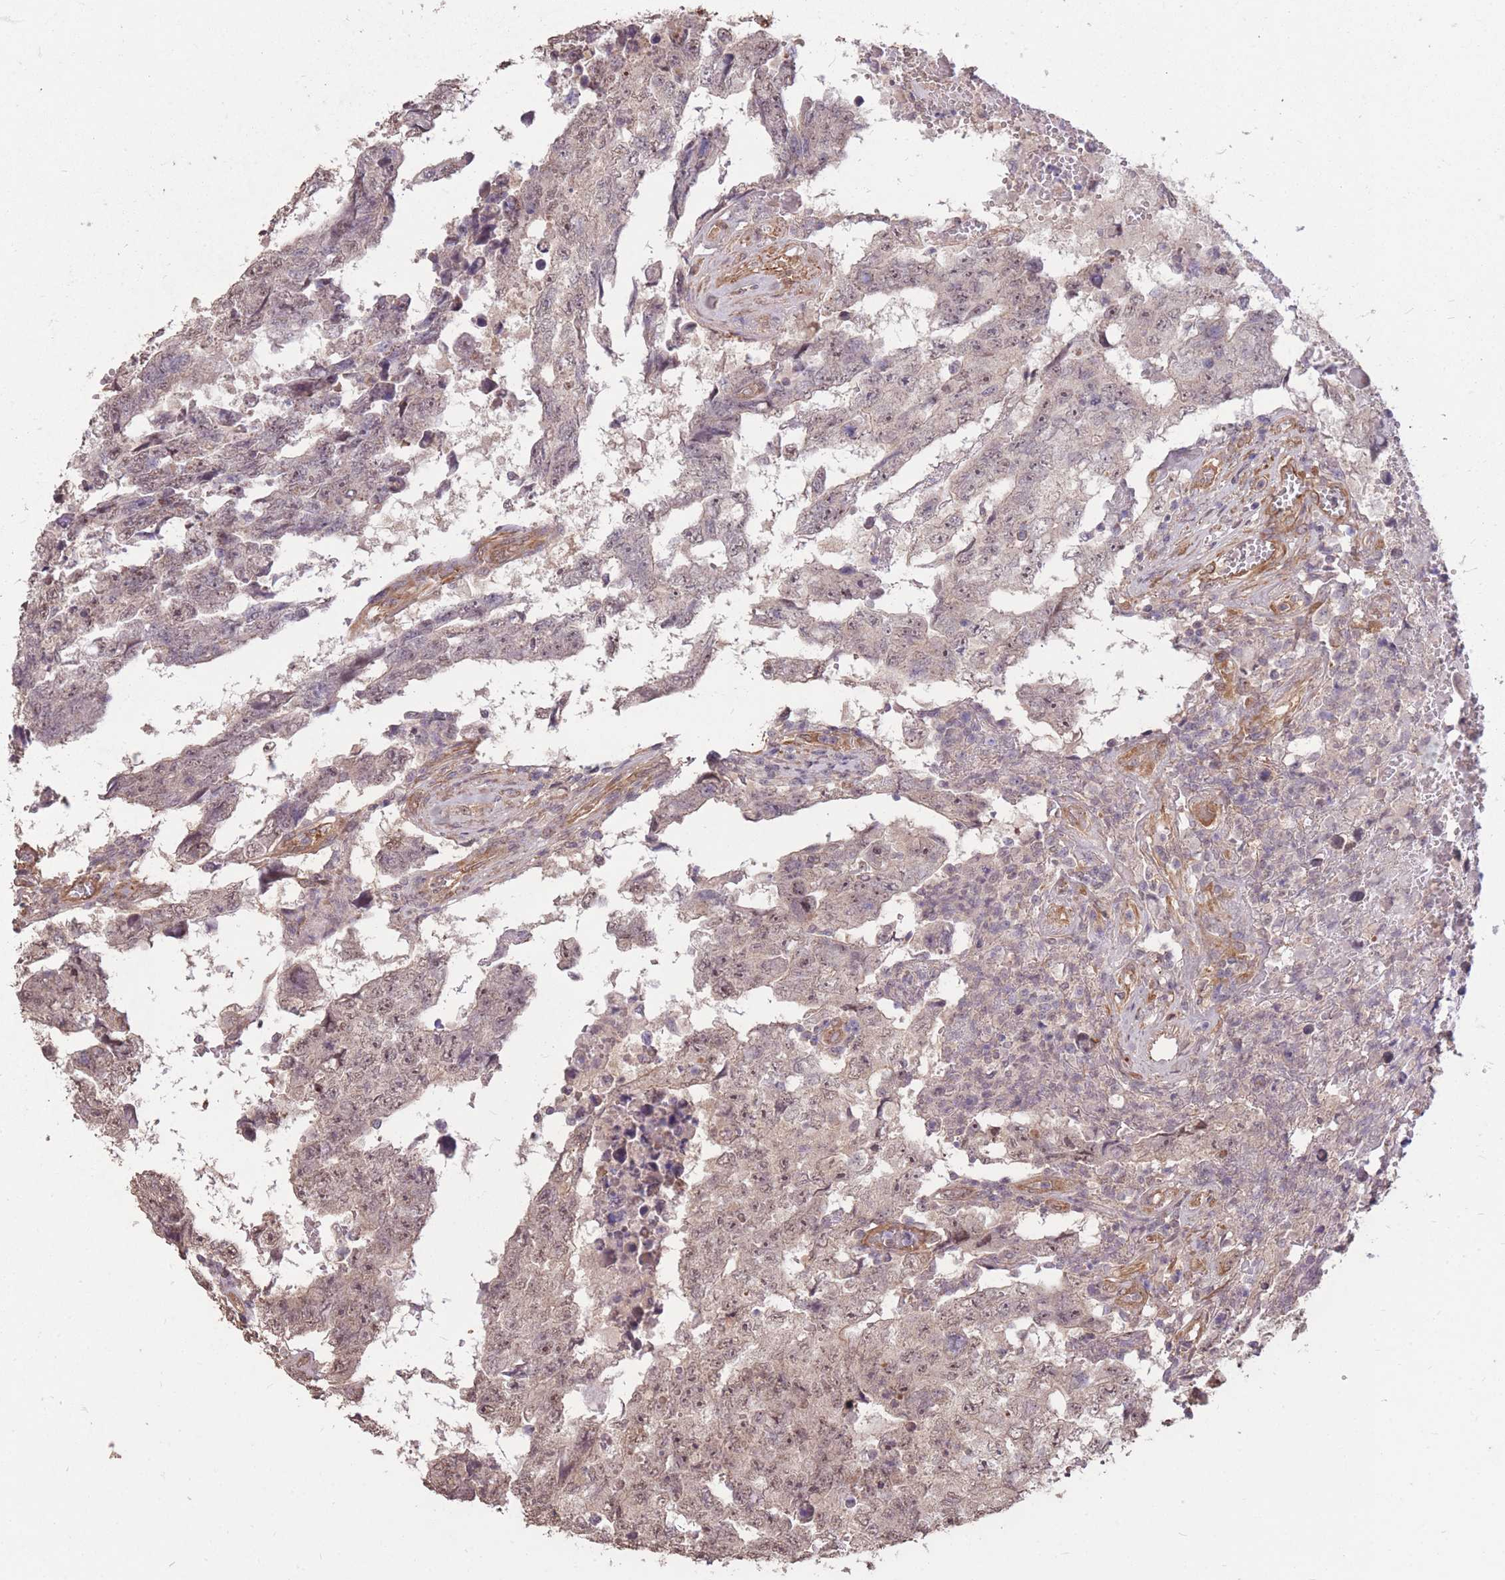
{"staining": {"intensity": "weak", "quantity": ">75%", "location": "nuclear"}, "tissue": "testis cancer", "cell_type": "Tumor cells", "image_type": "cancer", "snomed": [{"axis": "morphology", "description": "Carcinoma, Embryonal, NOS"}, {"axis": "topography", "description": "Testis"}], "caption": "About >75% of tumor cells in human testis embryonal carcinoma display weak nuclear protein expression as visualized by brown immunohistochemical staining.", "gene": "DYNC1LI2", "patient": {"sex": "male", "age": 25}}